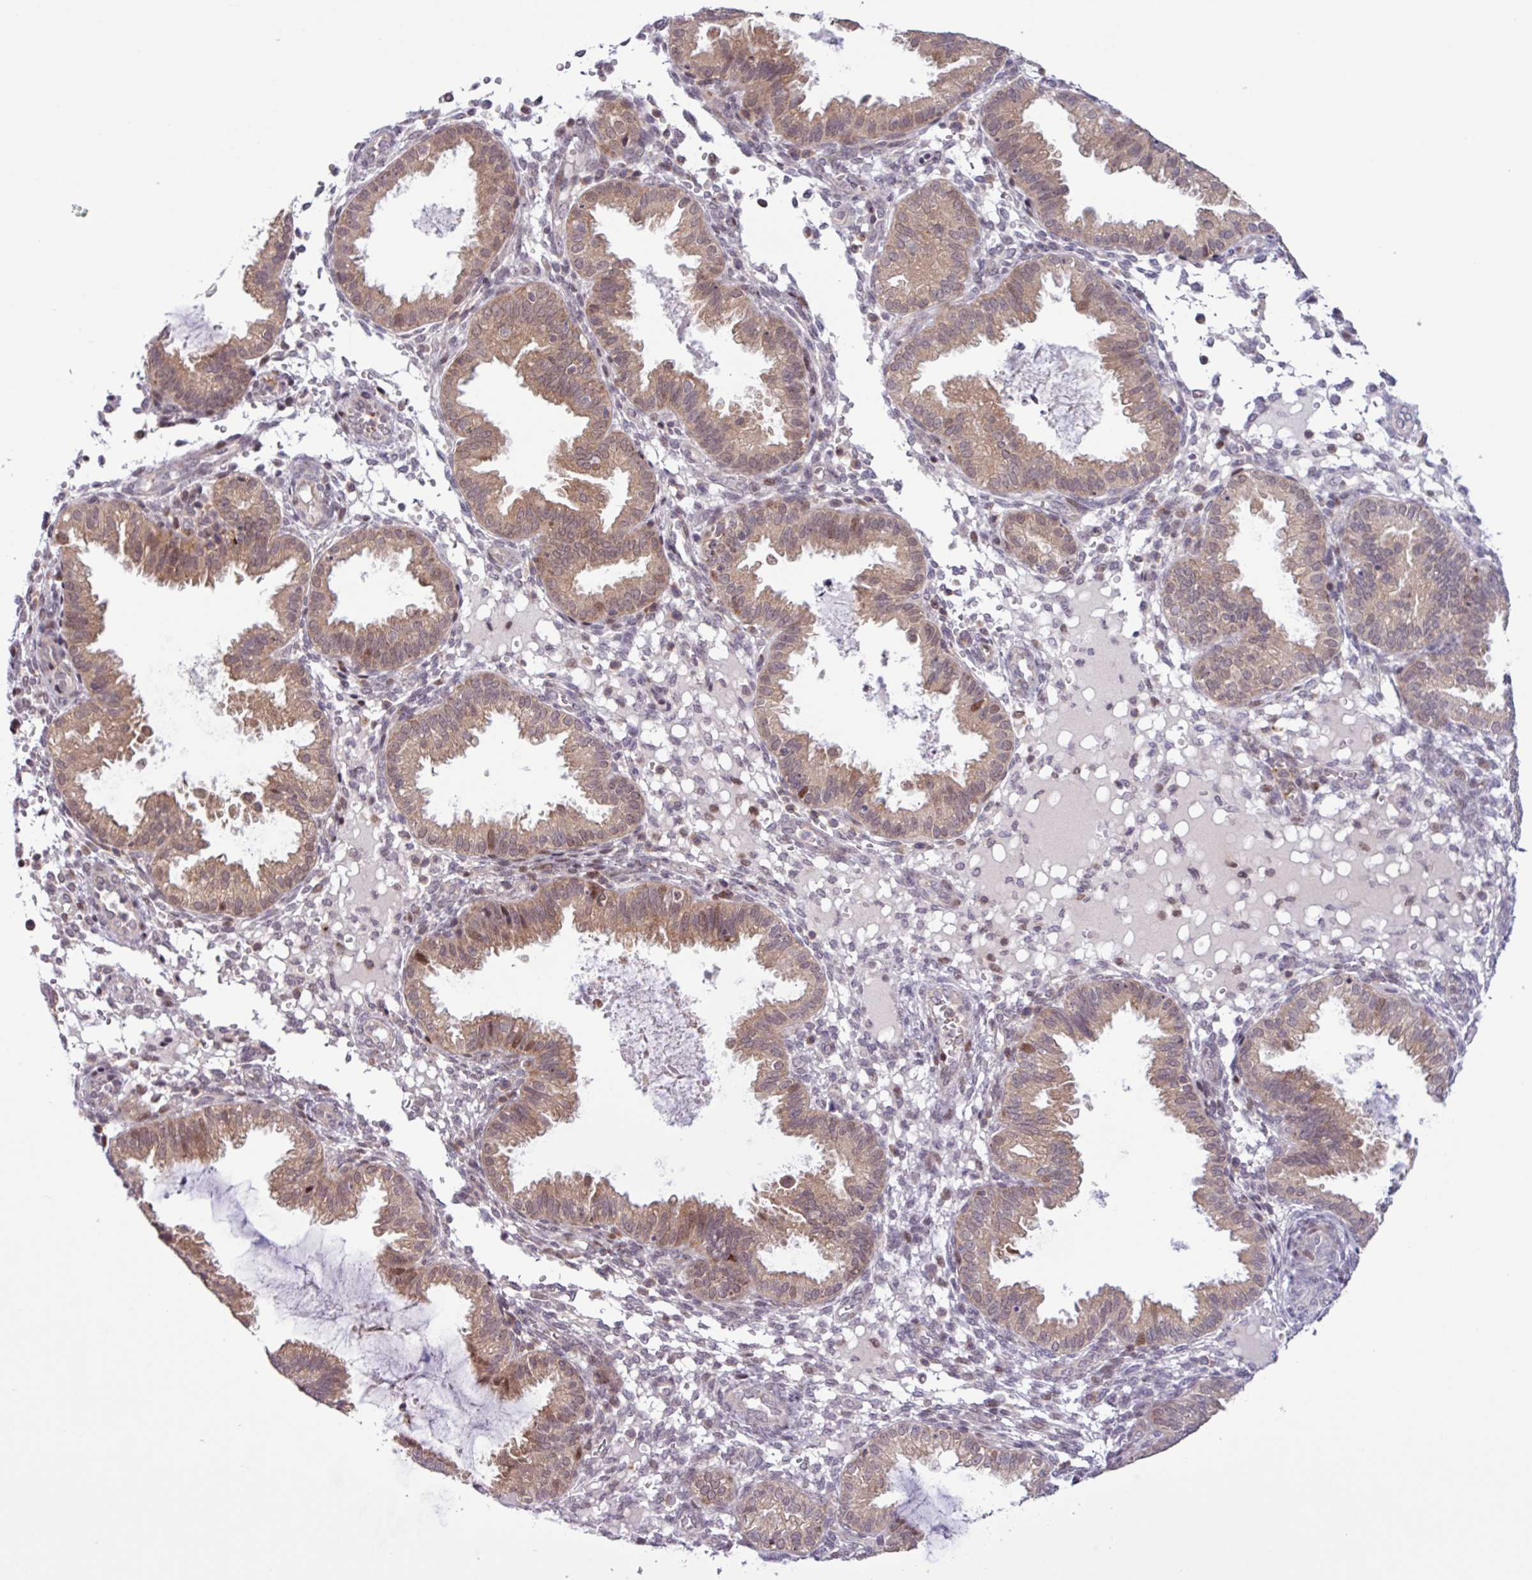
{"staining": {"intensity": "moderate", "quantity": "<25%", "location": "nuclear"}, "tissue": "endometrium", "cell_type": "Cells in endometrial stroma", "image_type": "normal", "snomed": [{"axis": "morphology", "description": "Normal tissue, NOS"}, {"axis": "topography", "description": "Endometrium"}], "caption": "Endometrium stained with DAB (3,3'-diaminobenzidine) immunohistochemistry (IHC) exhibits low levels of moderate nuclear expression in approximately <25% of cells in endometrial stroma.", "gene": "RTL3", "patient": {"sex": "female", "age": 33}}